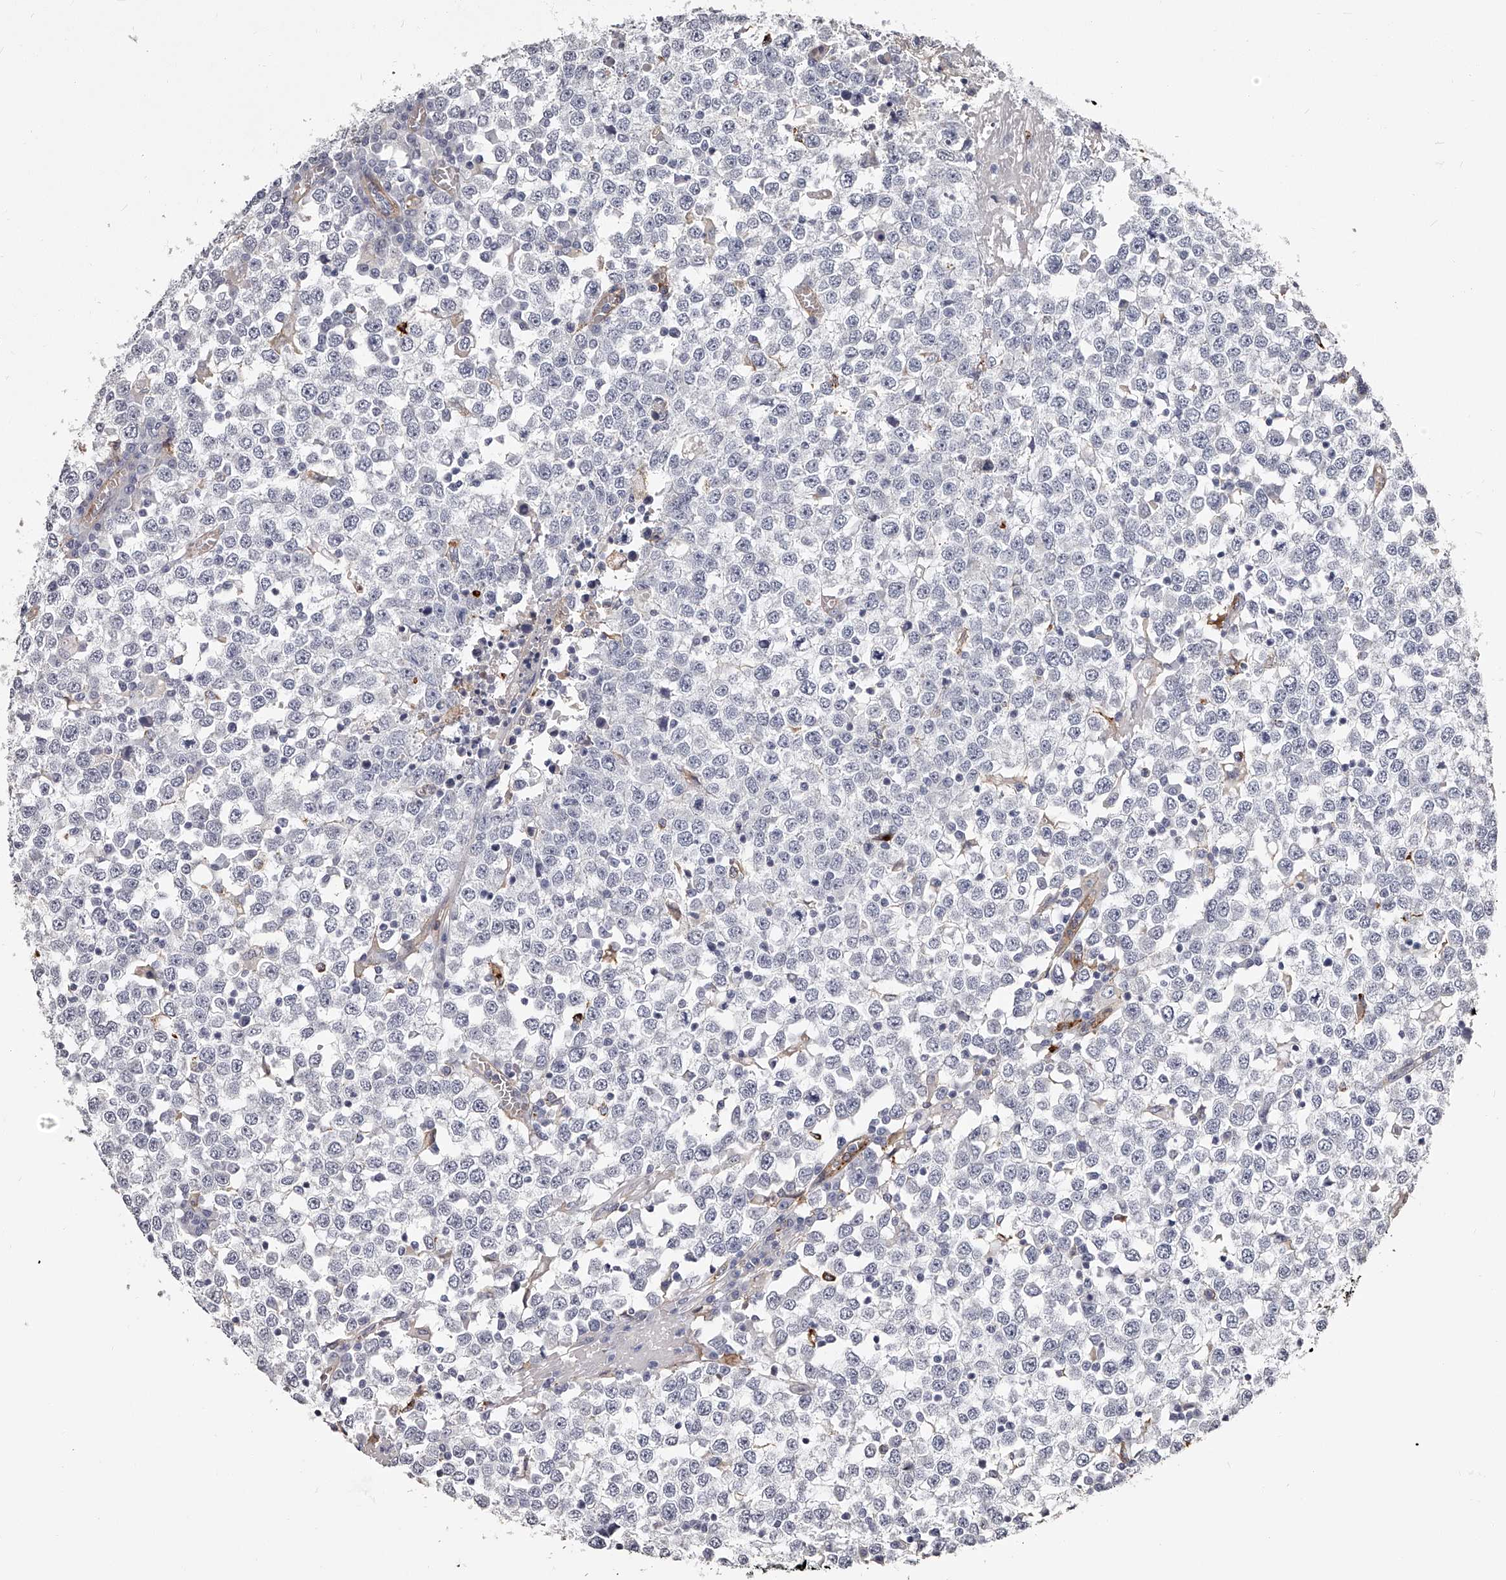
{"staining": {"intensity": "negative", "quantity": "none", "location": "none"}, "tissue": "testis cancer", "cell_type": "Tumor cells", "image_type": "cancer", "snomed": [{"axis": "morphology", "description": "Seminoma, NOS"}, {"axis": "topography", "description": "Testis"}], "caption": "Tumor cells are negative for brown protein staining in testis cancer (seminoma).", "gene": "PACSIN1", "patient": {"sex": "male", "age": 65}}